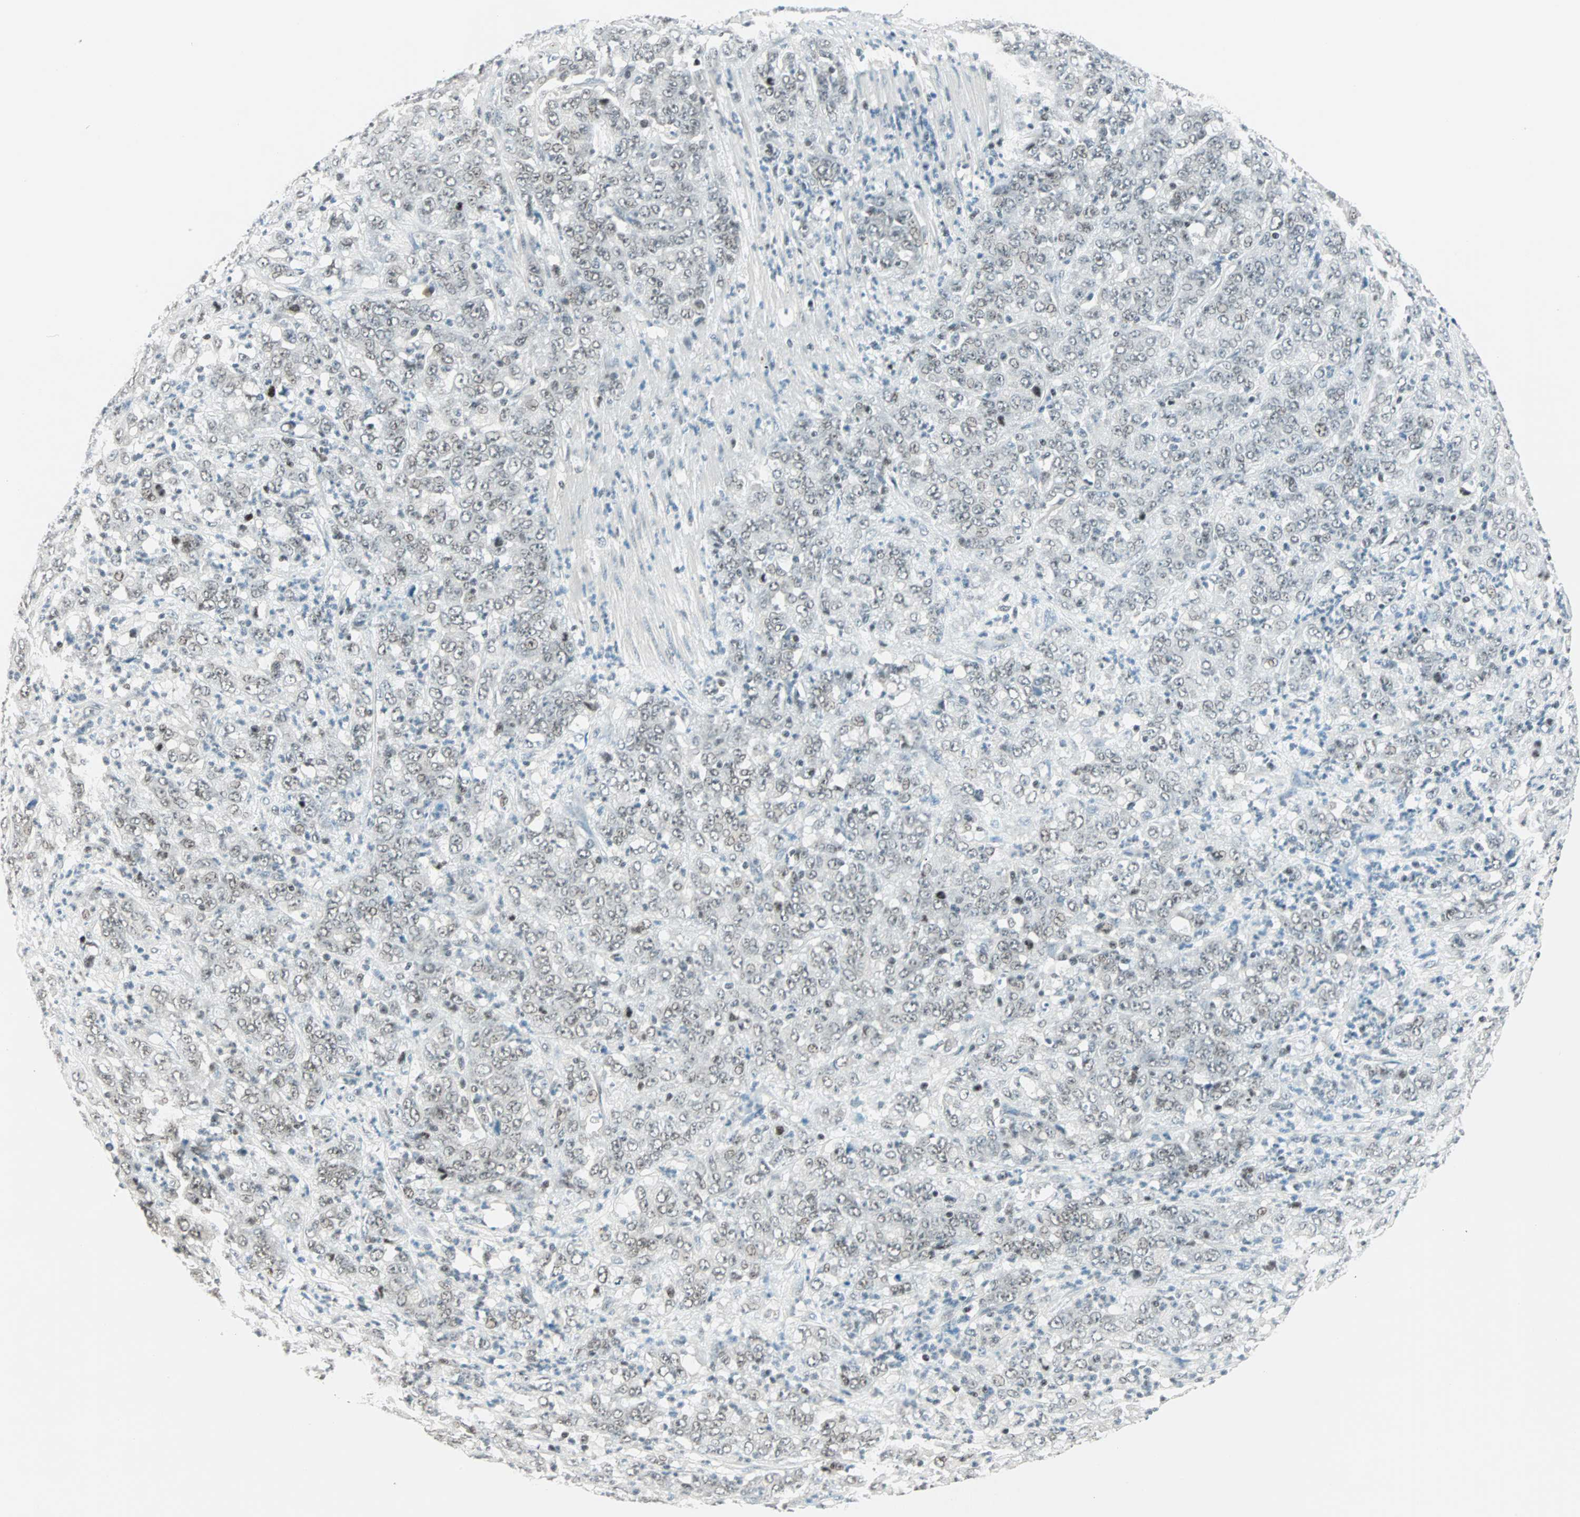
{"staining": {"intensity": "weak", "quantity": ">75%", "location": "nuclear"}, "tissue": "stomach cancer", "cell_type": "Tumor cells", "image_type": "cancer", "snomed": [{"axis": "morphology", "description": "Adenocarcinoma, NOS"}, {"axis": "topography", "description": "Stomach, lower"}], "caption": "DAB (3,3'-diaminobenzidine) immunohistochemical staining of human stomach adenocarcinoma demonstrates weak nuclear protein staining in approximately >75% of tumor cells. (brown staining indicates protein expression, while blue staining denotes nuclei).", "gene": "SIN3A", "patient": {"sex": "female", "age": 71}}